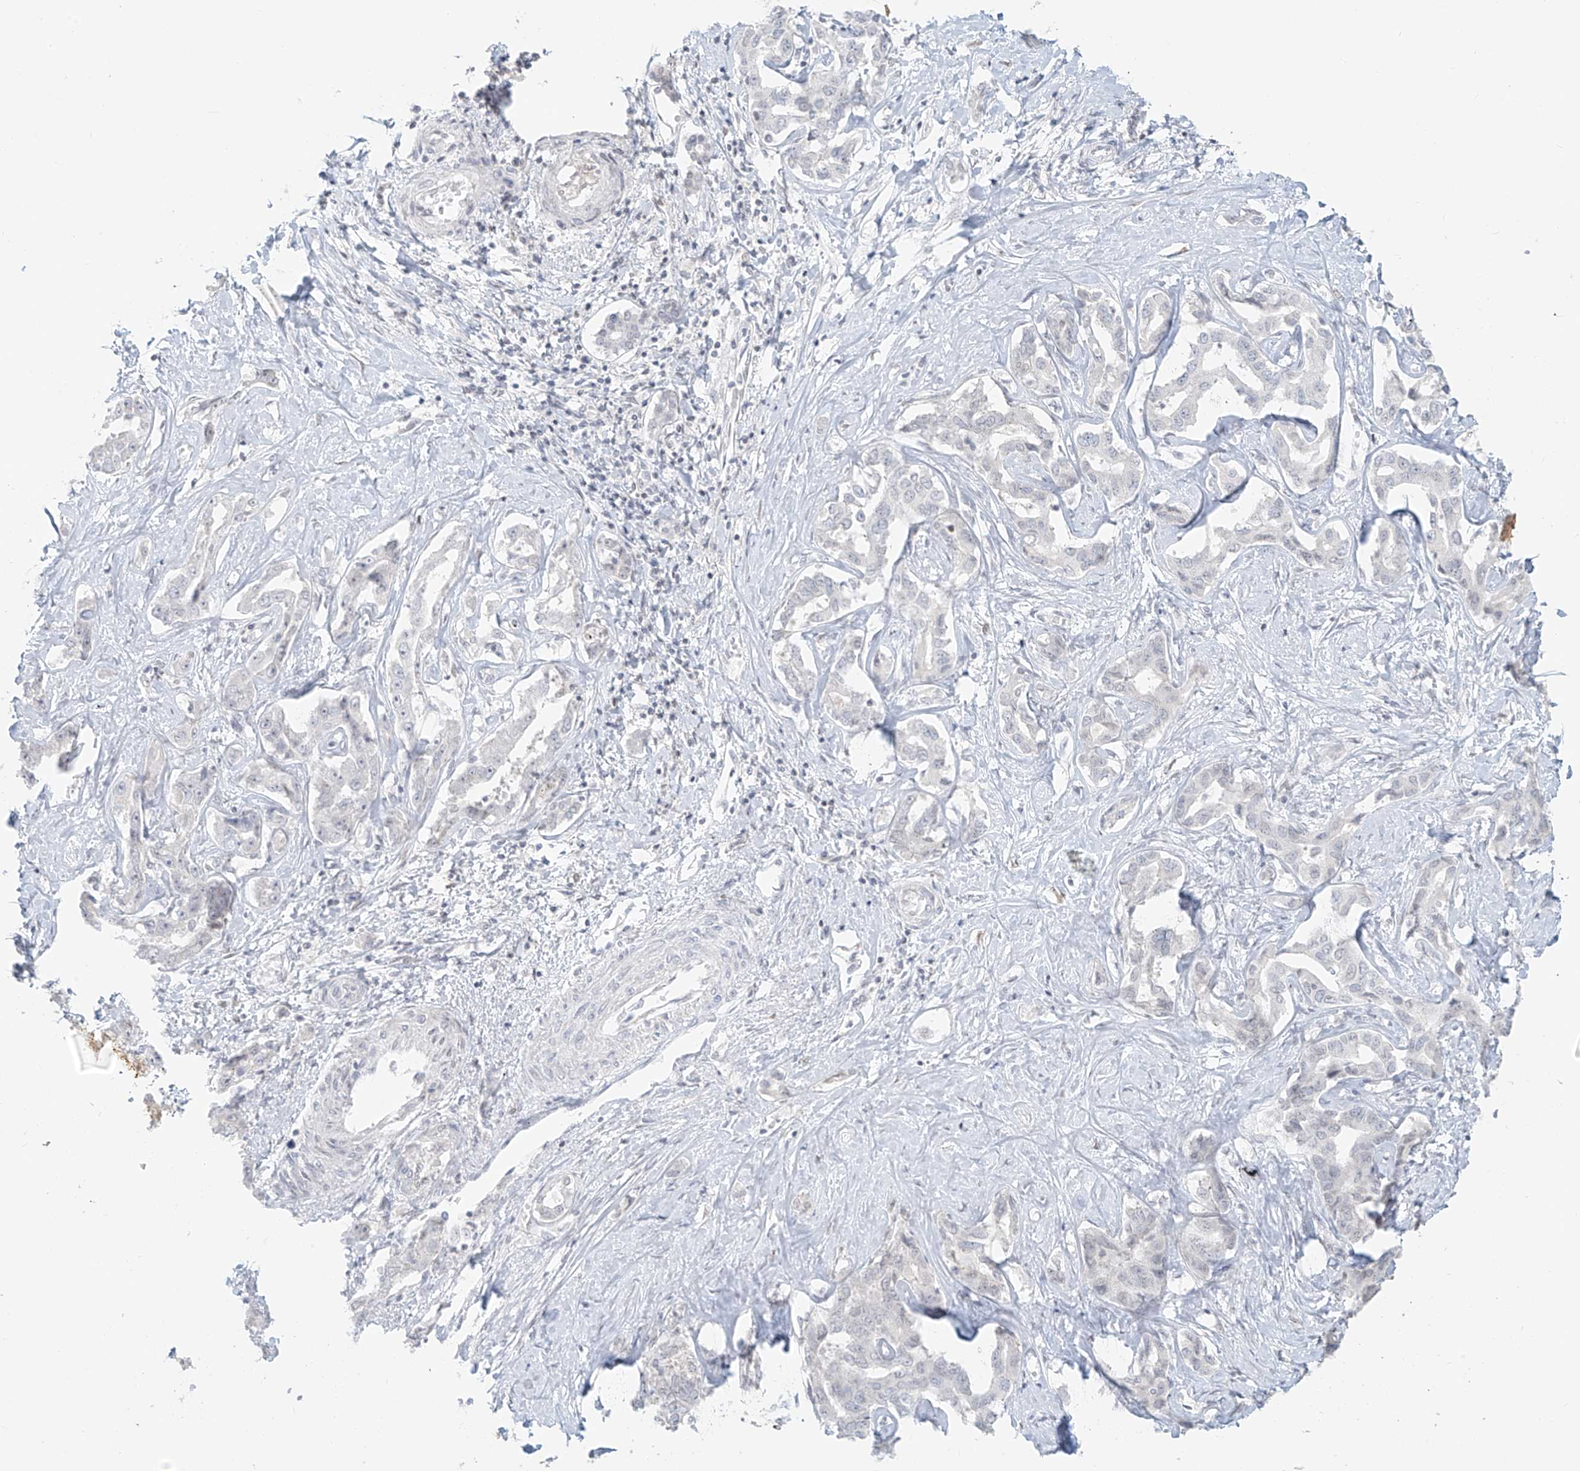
{"staining": {"intensity": "negative", "quantity": "none", "location": "none"}, "tissue": "liver cancer", "cell_type": "Tumor cells", "image_type": "cancer", "snomed": [{"axis": "morphology", "description": "Cholangiocarcinoma"}, {"axis": "topography", "description": "Liver"}], "caption": "This is an IHC micrograph of human liver cancer (cholangiocarcinoma). There is no staining in tumor cells.", "gene": "OSBPL7", "patient": {"sex": "male", "age": 59}}